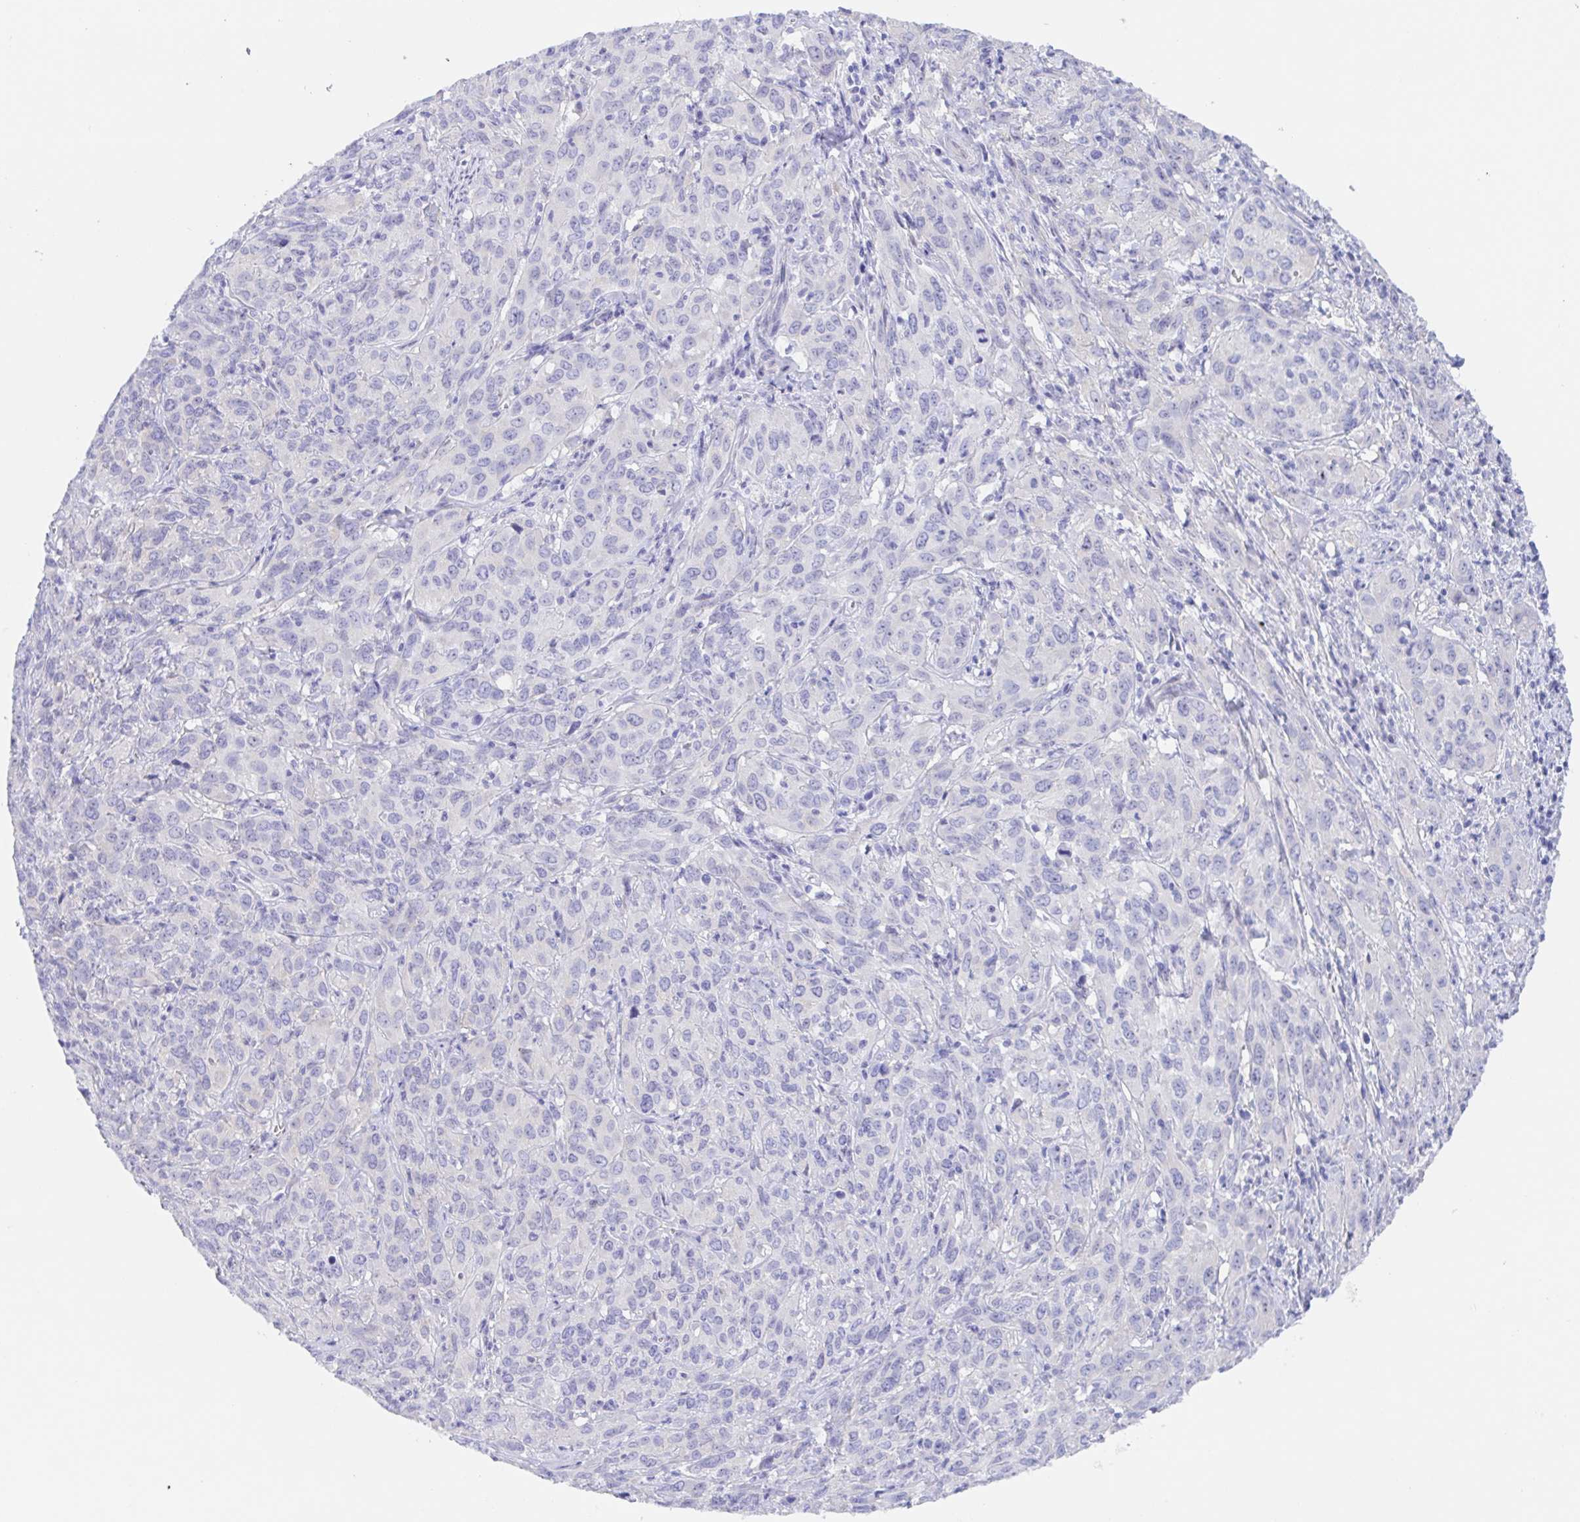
{"staining": {"intensity": "negative", "quantity": "none", "location": "none"}, "tissue": "cervical cancer", "cell_type": "Tumor cells", "image_type": "cancer", "snomed": [{"axis": "morphology", "description": "Squamous cell carcinoma, NOS"}, {"axis": "topography", "description": "Cervix"}], "caption": "Photomicrograph shows no protein staining in tumor cells of squamous cell carcinoma (cervical) tissue.", "gene": "MUCL3", "patient": {"sex": "female", "age": 51}}